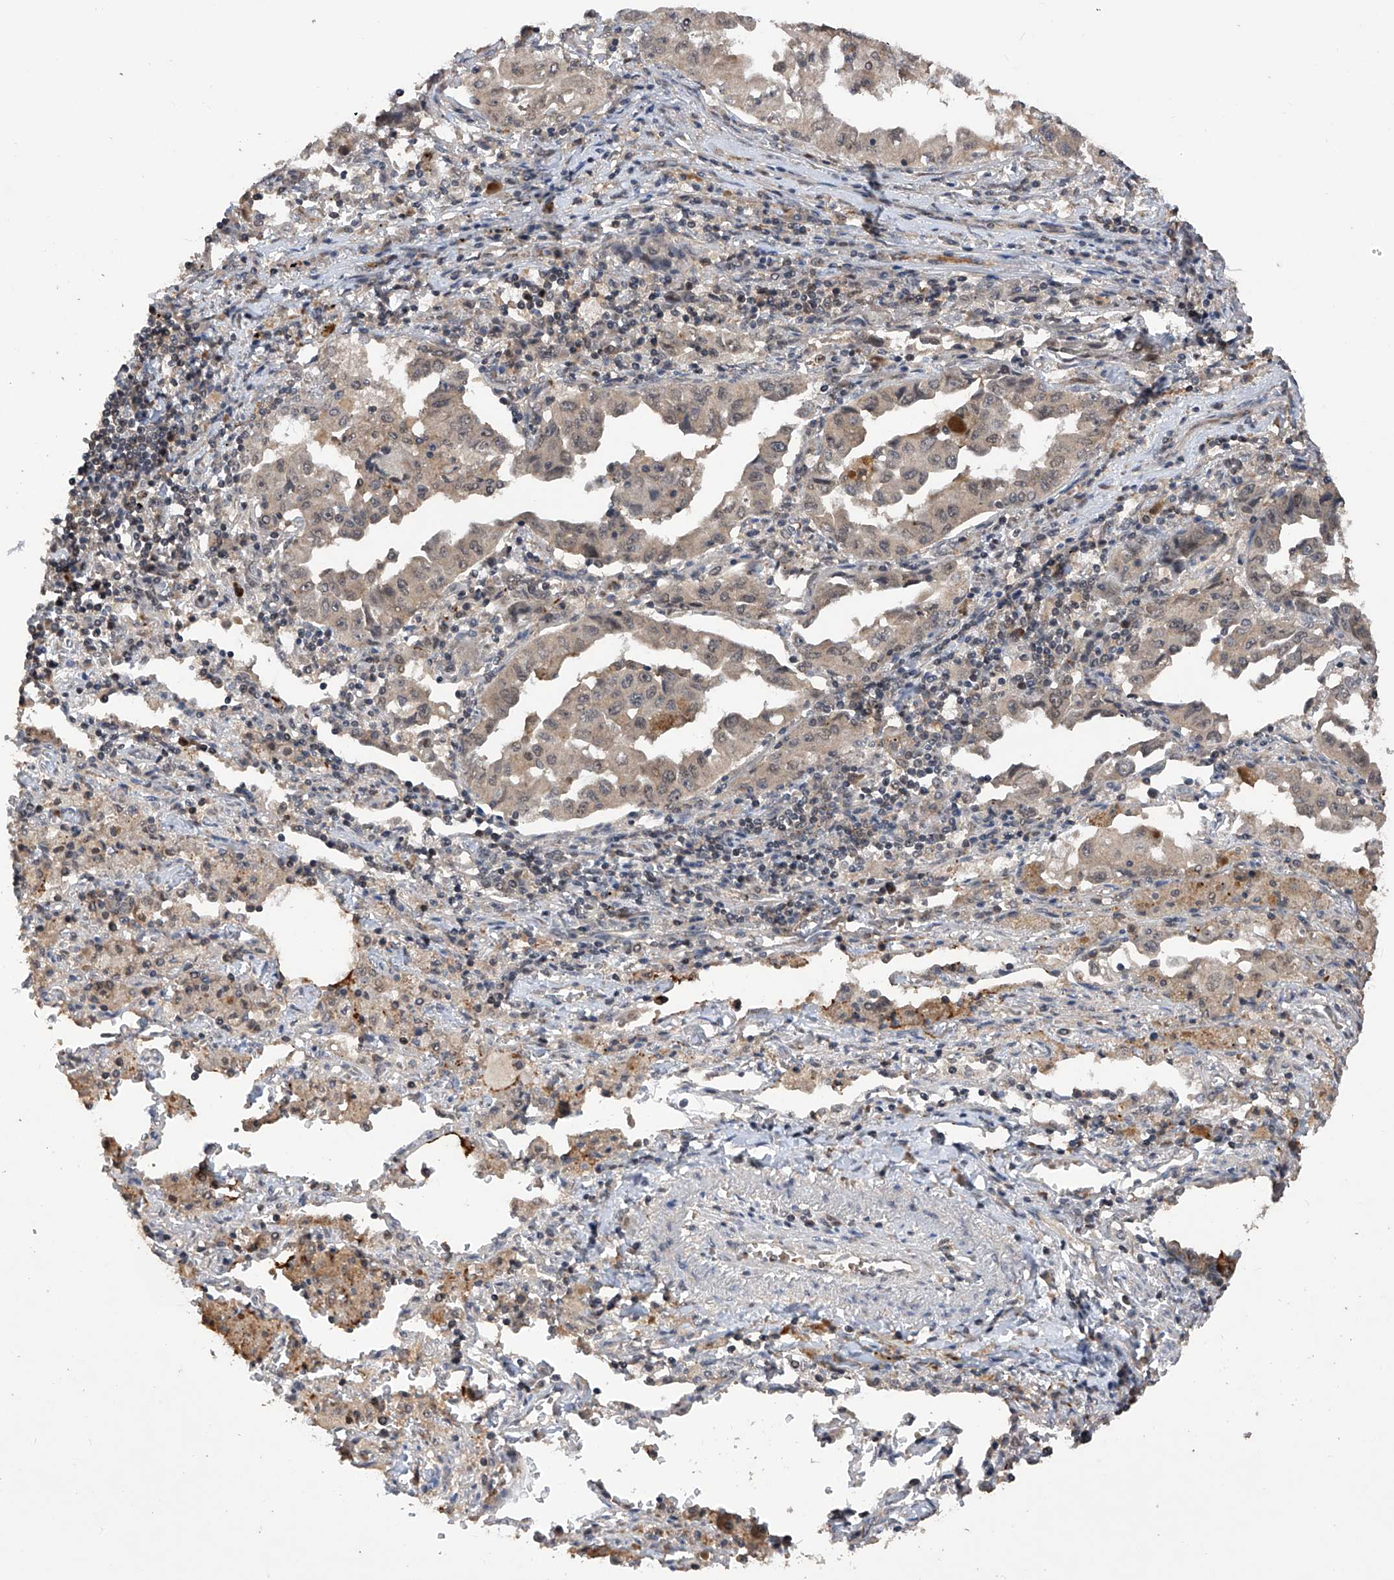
{"staining": {"intensity": "weak", "quantity": "<25%", "location": "cytoplasmic/membranous"}, "tissue": "lung cancer", "cell_type": "Tumor cells", "image_type": "cancer", "snomed": [{"axis": "morphology", "description": "Adenocarcinoma, NOS"}, {"axis": "topography", "description": "Lung"}], "caption": "Lung adenocarcinoma was stained to show a protein in brown. There is no significant staining in tumor cells.", "gene": "LYSMD4", "patient": {"sex": "female", "age": 51}}